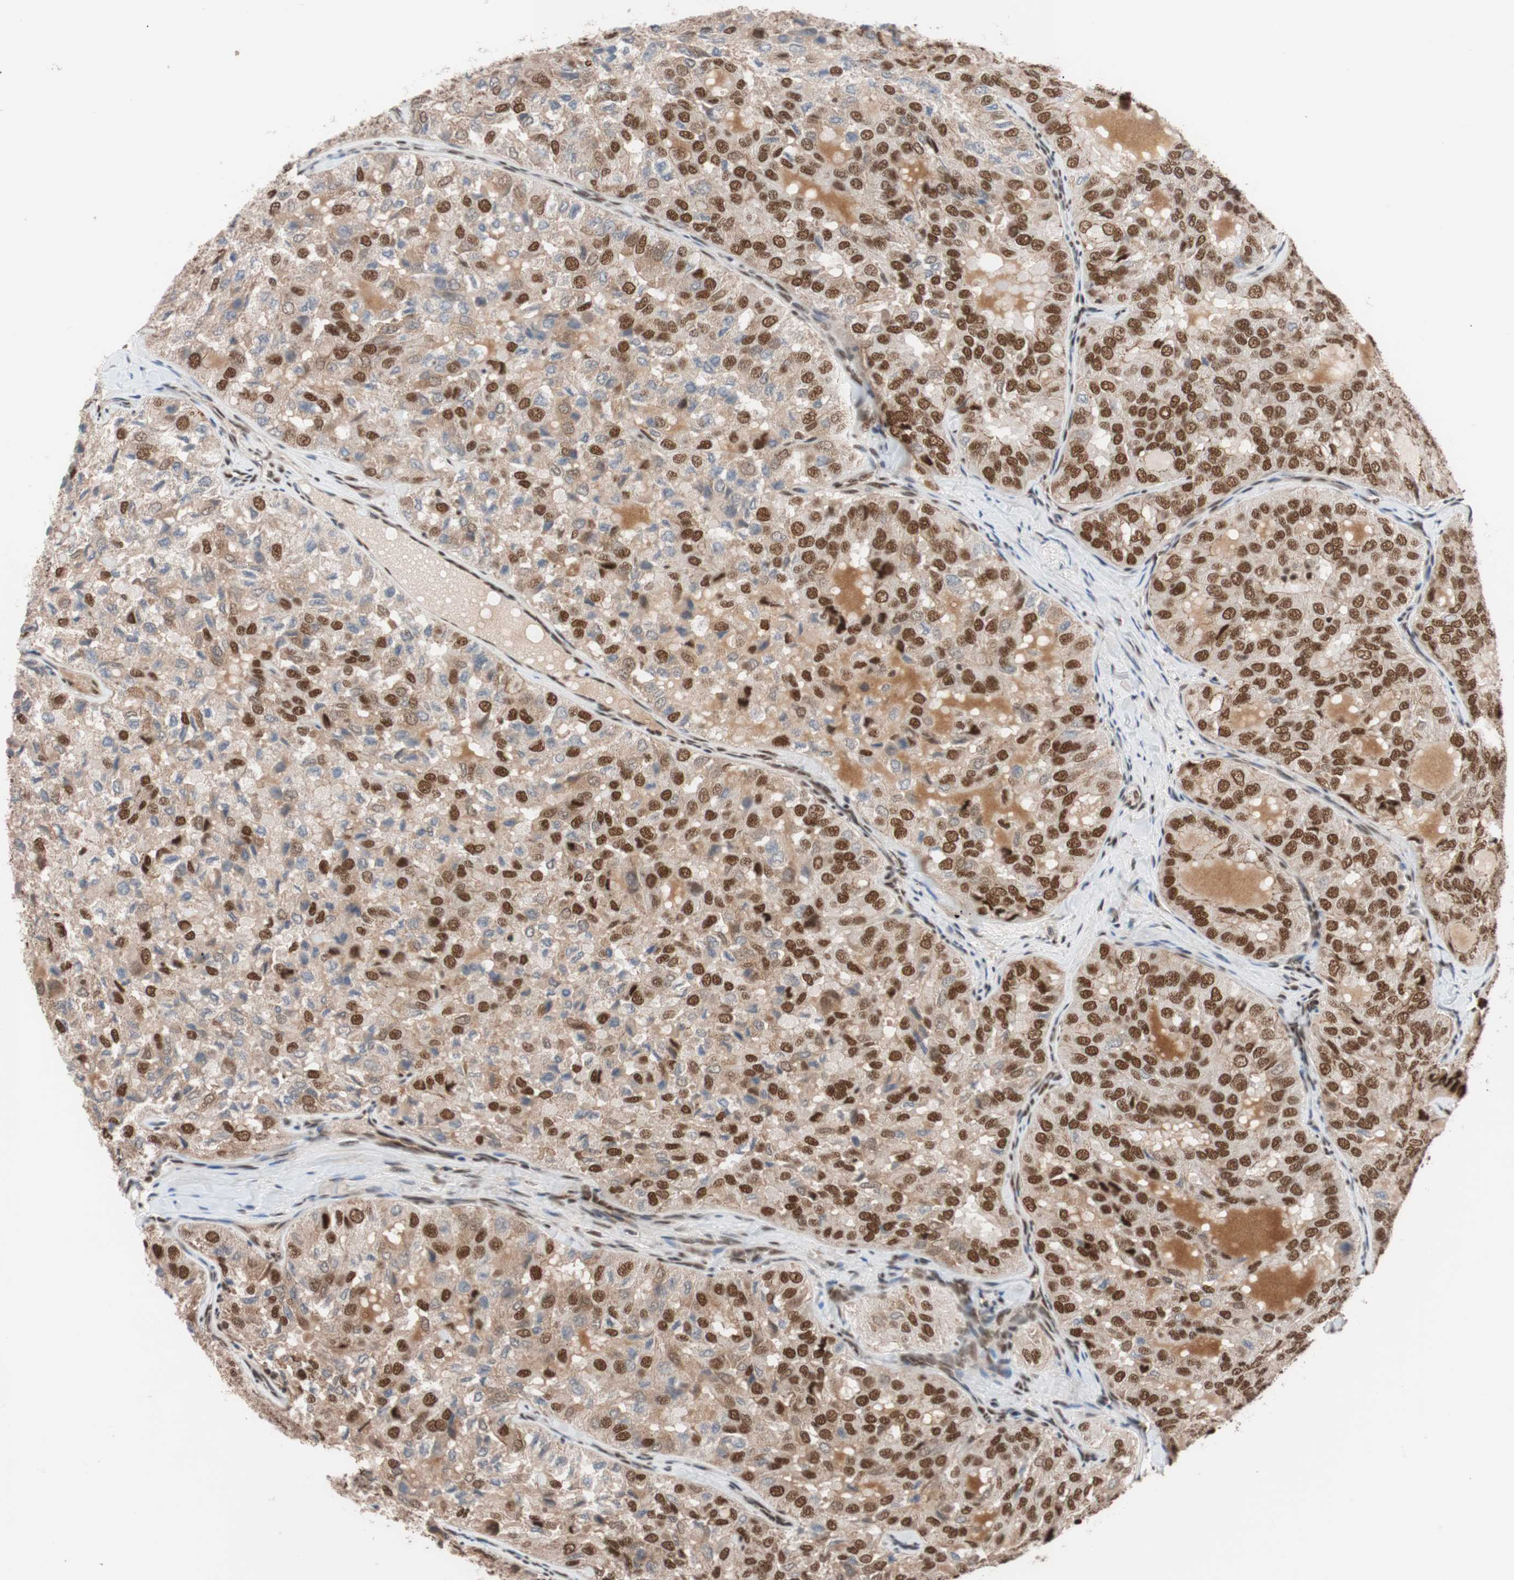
{"staining": {"intensity": "strong", "quantity": ">75%", "location": "cytoplasmic/membranous,nuclear"}, "tissue": "thyroid cancer", "cell_type": "Tumor cells", "image_type": "cancer", "snomed": [{"axis": "morphology", "description": "Follicular adenoma carcinoma, NOS"}, {"axis": "topography", "description": "Thyroid gland"}], "caption": "IHC staining of thyroid follicular adenoma carcinoma, which displays high levels of strong cytoplasmic/membranous and nuclear expression in approximately >75% of tumor cells indicating strong cytoplasmic/membranous and nuclear protein positivity. The staining was performed using DAB (3,3'-diaminobenzidine) (brown) for protein detection and nuclei were counterstained in hematoxylin (blue).", "gene": "CHAMP1", "patient": {"sex": "male", "age": 75}}